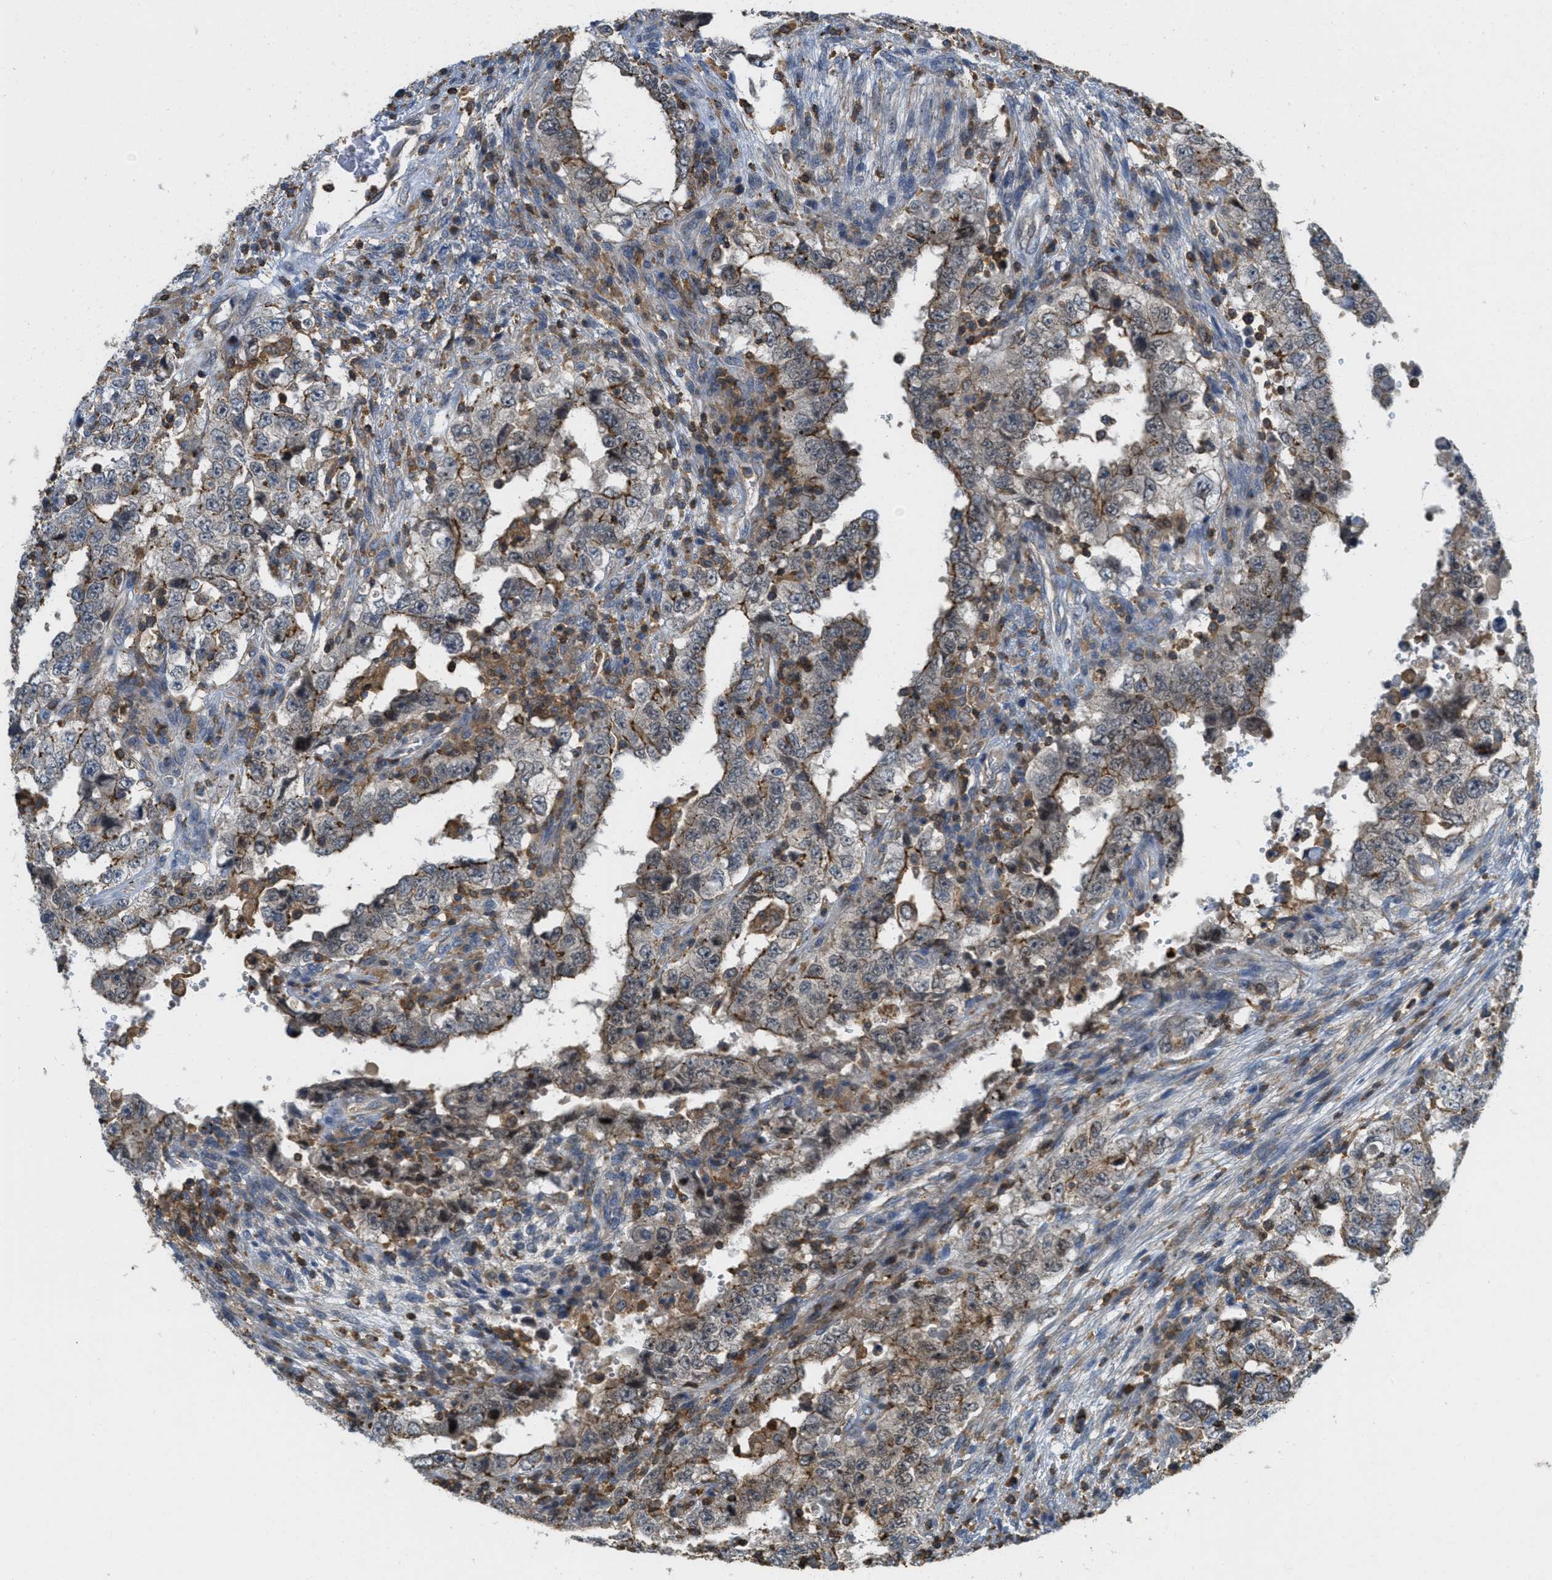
{"staining": {"intensity": "strong", "quantity": "<25%", "location": "cytoplasmic/membranous"}, "tissue": "testis cancer", "cell_type": "Tumor cells", "image_type": "cancer", "snomed": [{"axis": "morphology", "description": "Carcinoma, Embryonal, NOS"}, {"axis": "topography", "description": "Testis"}], "caption": "IHC image of neoplastic tissue: embryonal carcinoma (testis) stained using immunohistochemistry (IHC) demonstrates medium levels of strong protein expression localized specifically in the cytoplasmic/membranous of tumor cells, appearing as a cytoplasmic/membranous brown color.", "gene": "GRIK2", "patient": {"sex": "male", "age": 26}}